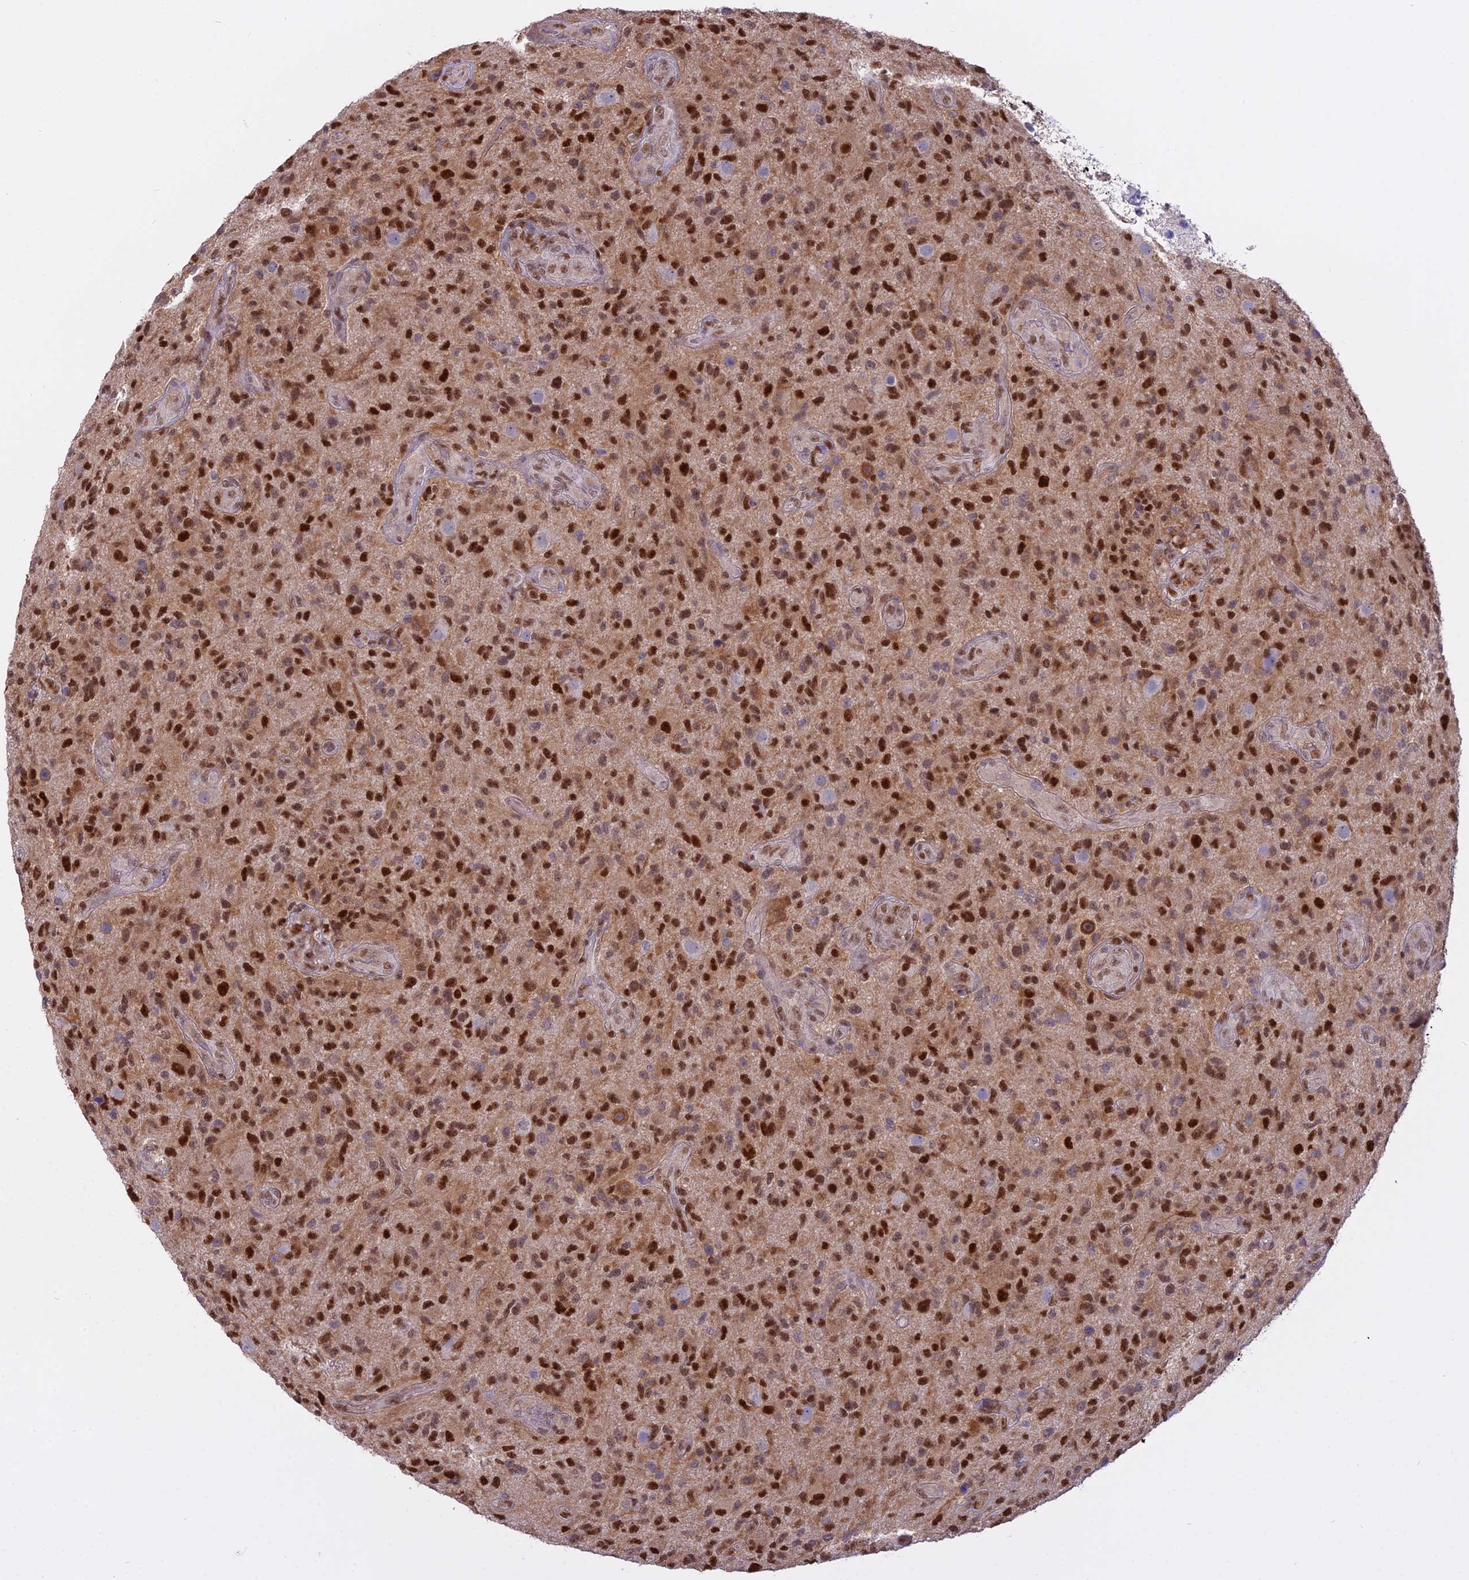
{"staining": {"intensity": "strong", "quantity": ">75%", "location": "cytoplasmic/membranous,nuclear"}, "tissue": "glioma", "cell_type": "Tumor cells", "image_type": "cancer", "snomed": [{"axis": "morphology", "description": "Glioma, malignant, High grade"}, {"axis": "topography", "description": "Brain"}], "caption": "Brown immunohistochemical staining in human glioma displays strong cytoplasmic/membranous and nuclear positivity in about >75% of tumor cells.", "gene": "NPEPL1", "patient": {"sex": "male", "age": 47}}